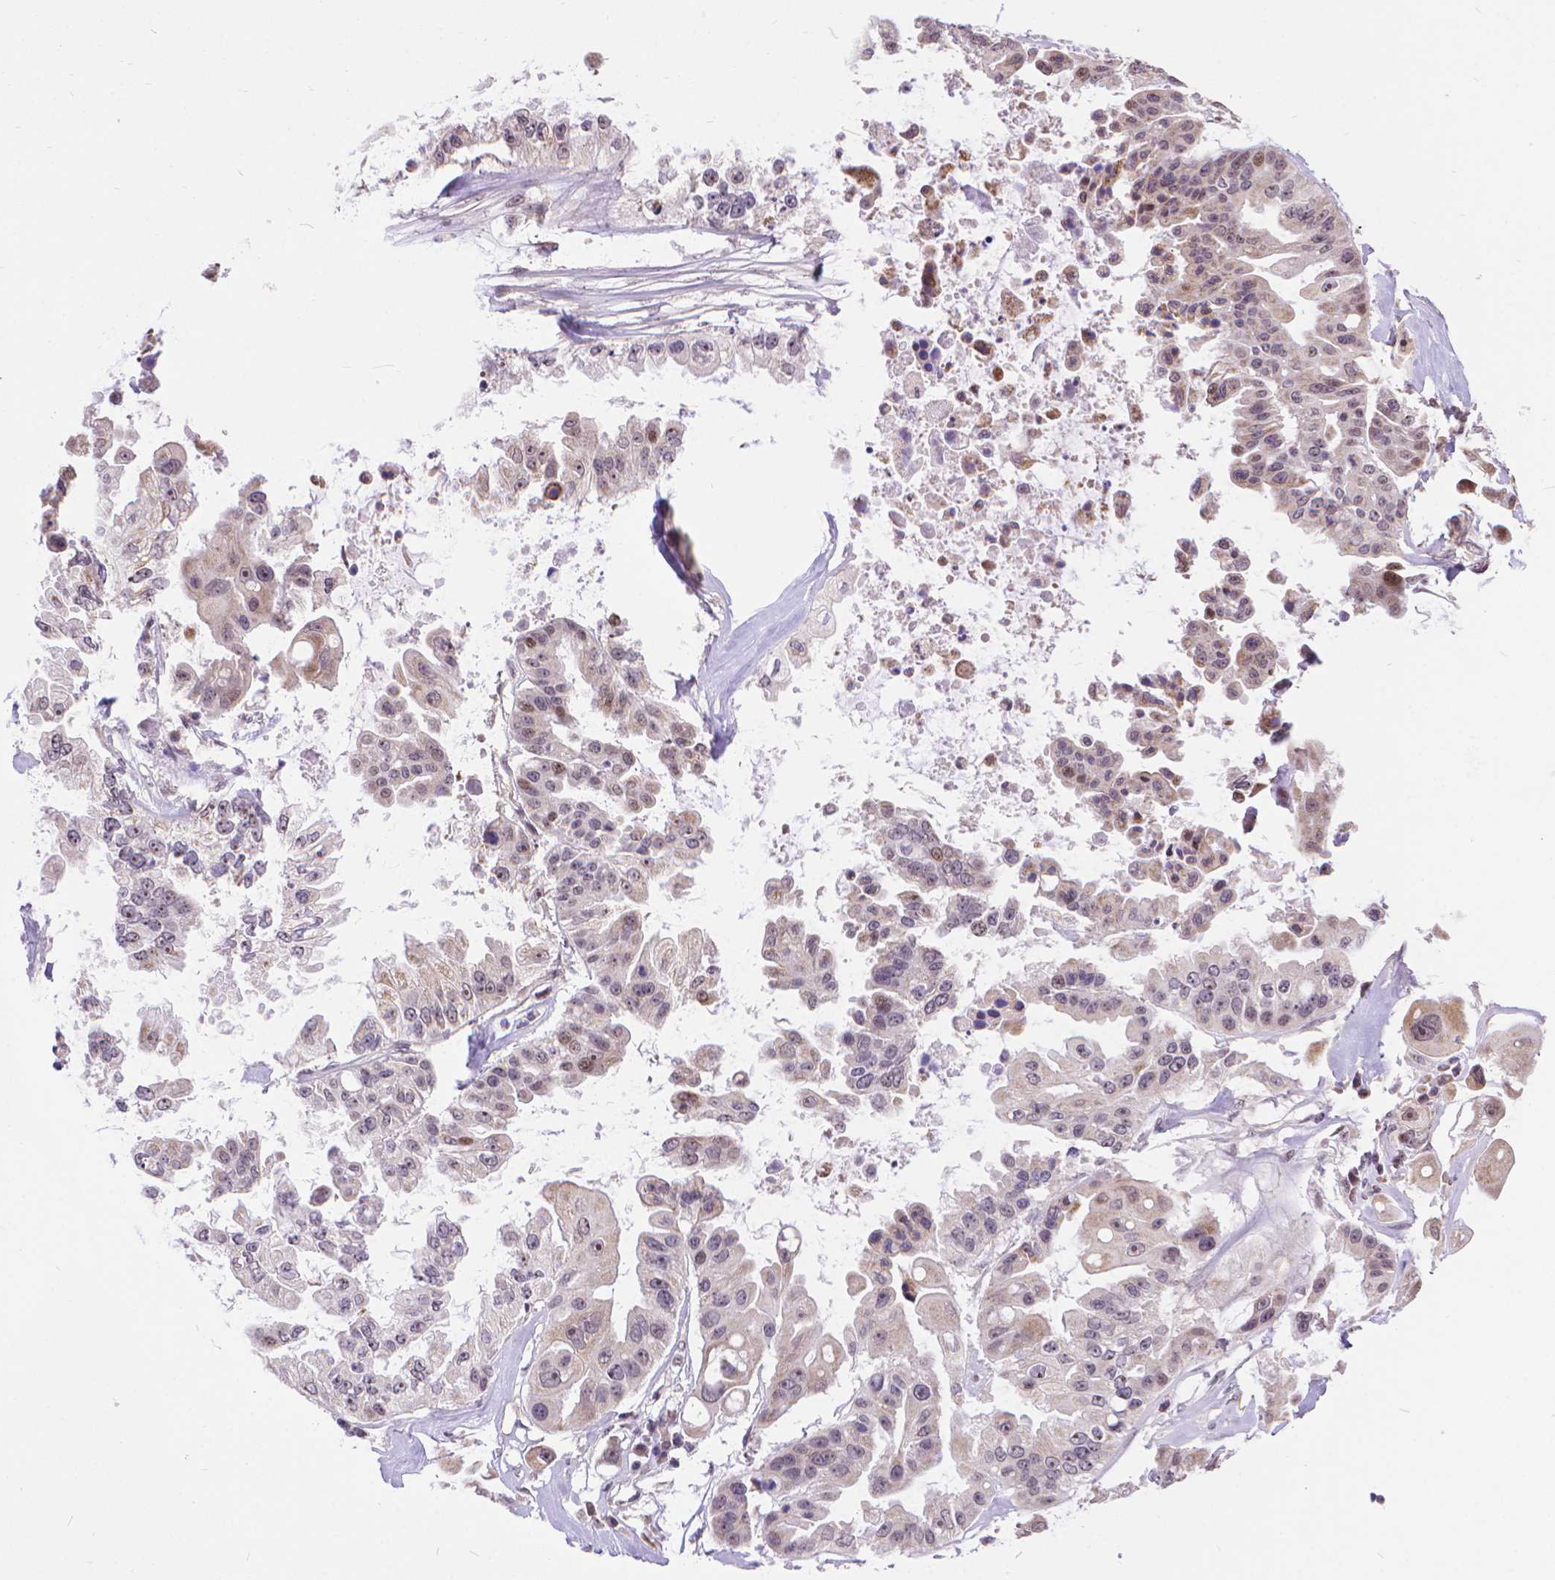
{"staining": {"intensity": "moderate", "quantity": "<25%", "location": "nuclear"}, "tissue": "ovarian cancer", "cell_type": "Tumor cells", "image_type": "cancer", "snomed": [{"axis": "morphology", "description": "Cystadenocarcinoma, serous, NOS"}, {"axis": "topography", "description": "Ovary"}], "caption": "Ovarian cancer (serous cystadenocarcinoma) stained with a protein marker reveals moderate staining in tumor cells.", "gene": "TMEM135", "patient": {"sex": "female", "age": 56}}